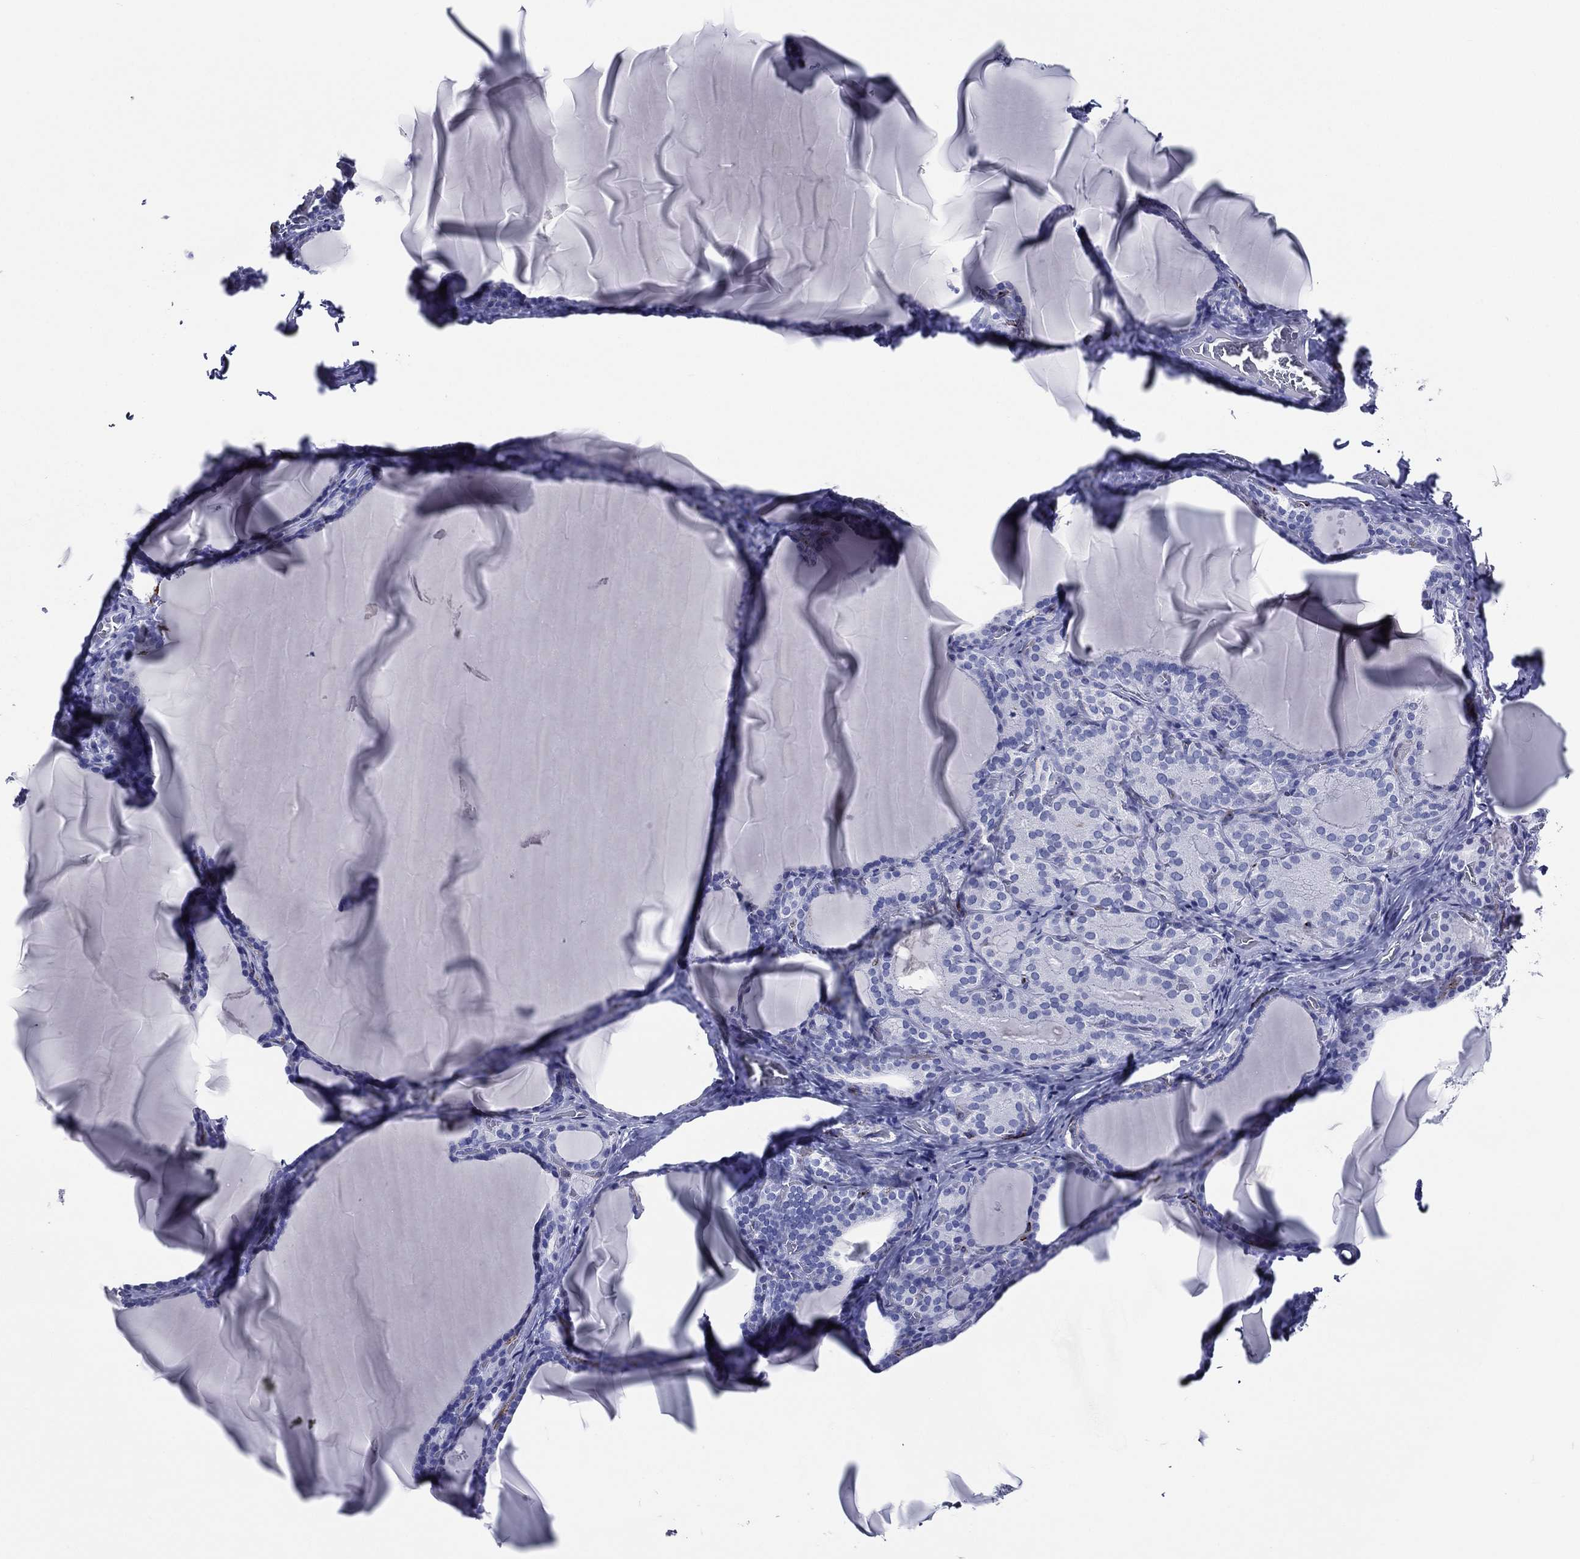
{"staining": {"intensity": "negative", "quantity": "none", "location": "none"}, "tissue": "thyroid gland", "cell_type": "Glandular cells", "image_type": "normal", "snomed": [{"axis": "morphology", "description": "Normal tissue, NOS"}, {"axis": "morphology", "description": "Hyperplasia, NOS"}, {"axis": "topography", "description": "Thyroid gland"}], "caption": "DAB (3,3'-diaminobenzidine) immunohistochemical staining of unremarkable thyroid gland displays no significant expression in glandular cells.", "gene": "ACE2", "patient": {"sex": "female", "age": 27}}